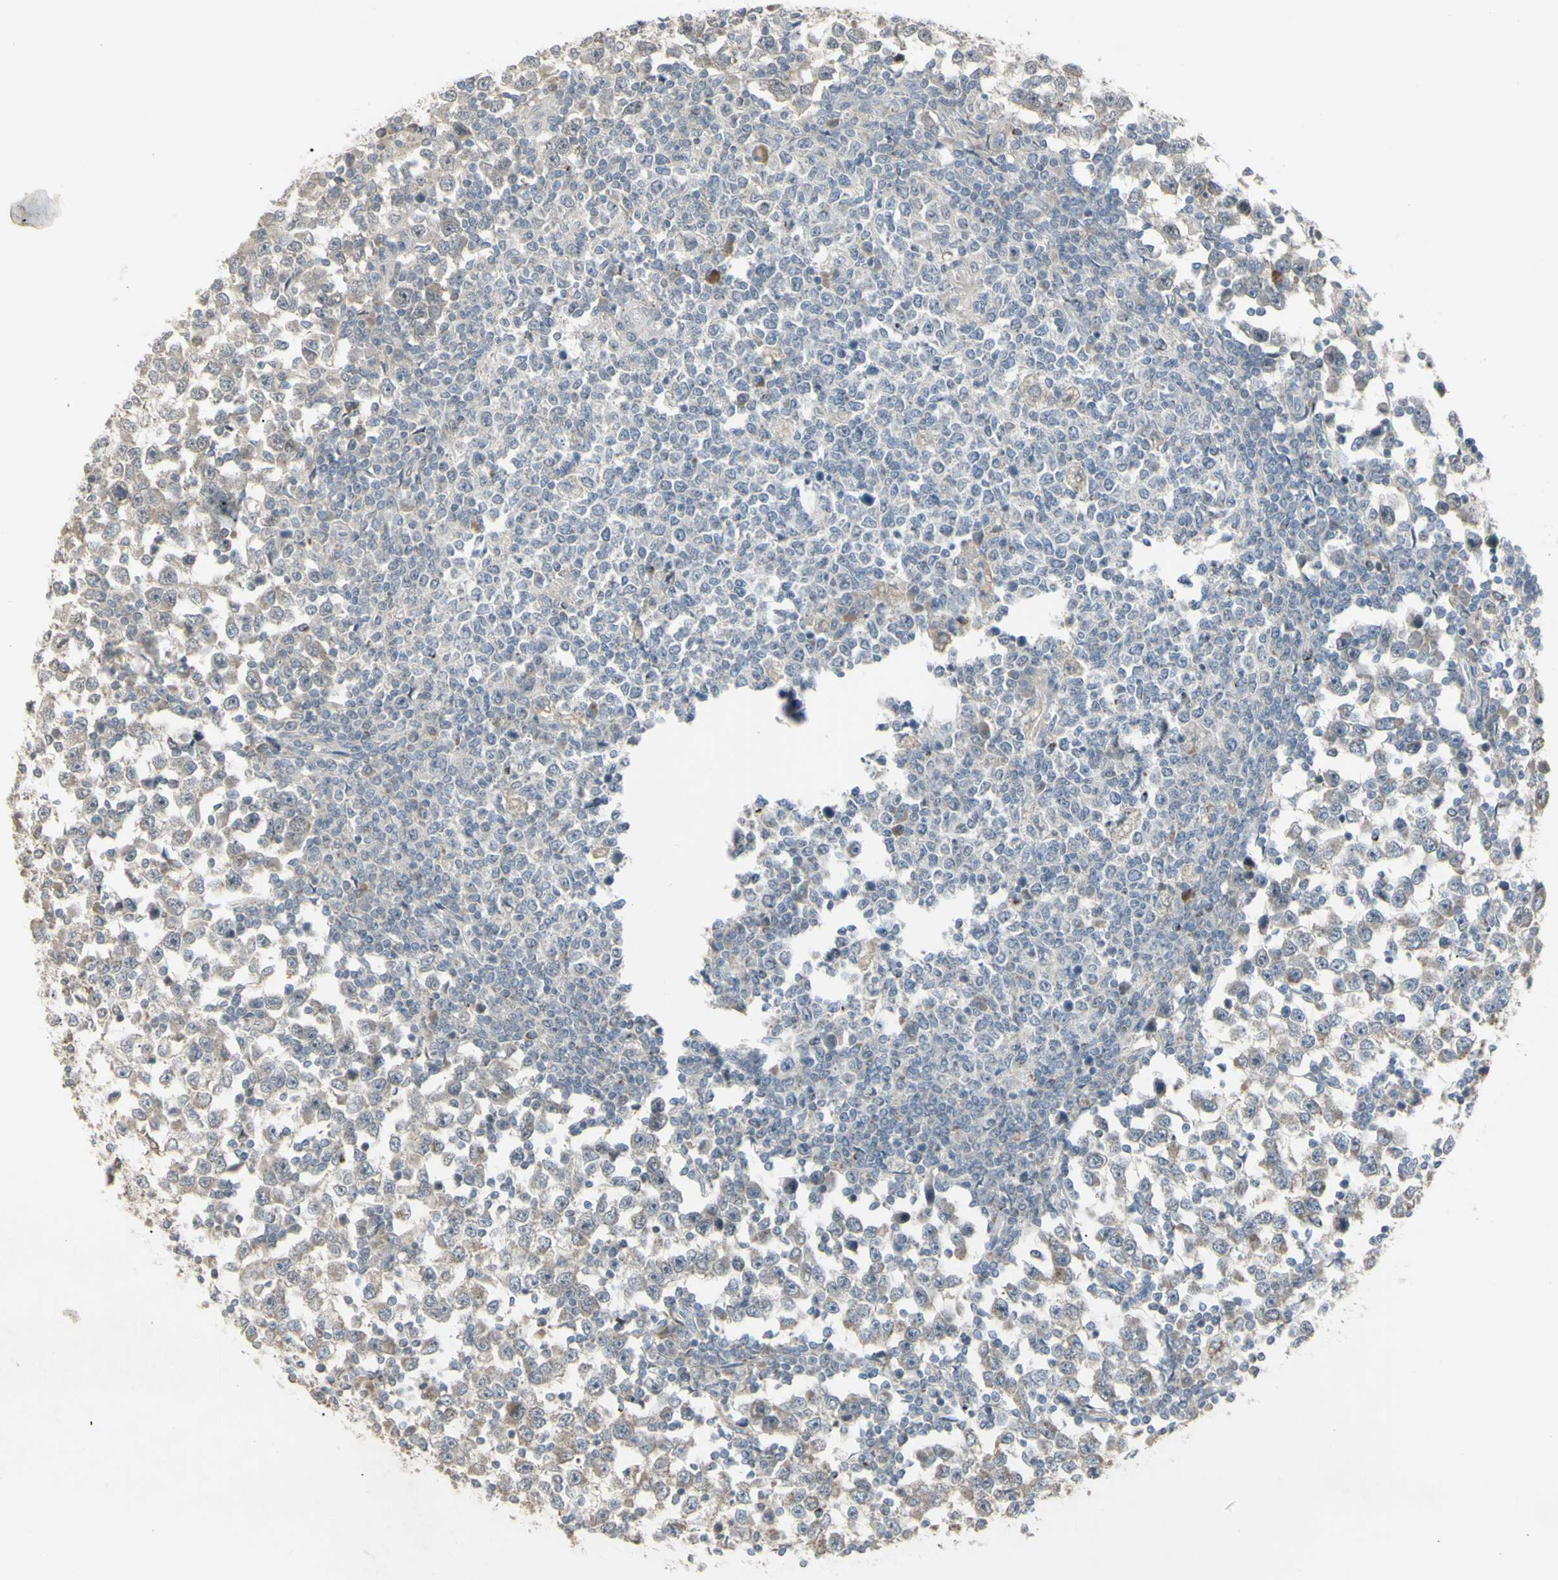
{"staining": {"intensity": "weak", "quantity": ">75%", "location": "cytoplasmic/membranous"}, "tissue": "testis cancer", "cell_type": "Tumor cells", "image_type": "cancer", "snomed": [{"axis": "morphology", "description": "Seminoma, NOS"}, {"axis": "topography", "description": "Testis"}], "caption": "Immunohistochemistry (IHC) of seminoma (testis) displays low levels of weak cytoplasmic/membranous expression in about >75% of tumor cells.", "gene": "PIAS4", "patient": {"sex": "male", "age": 65}}